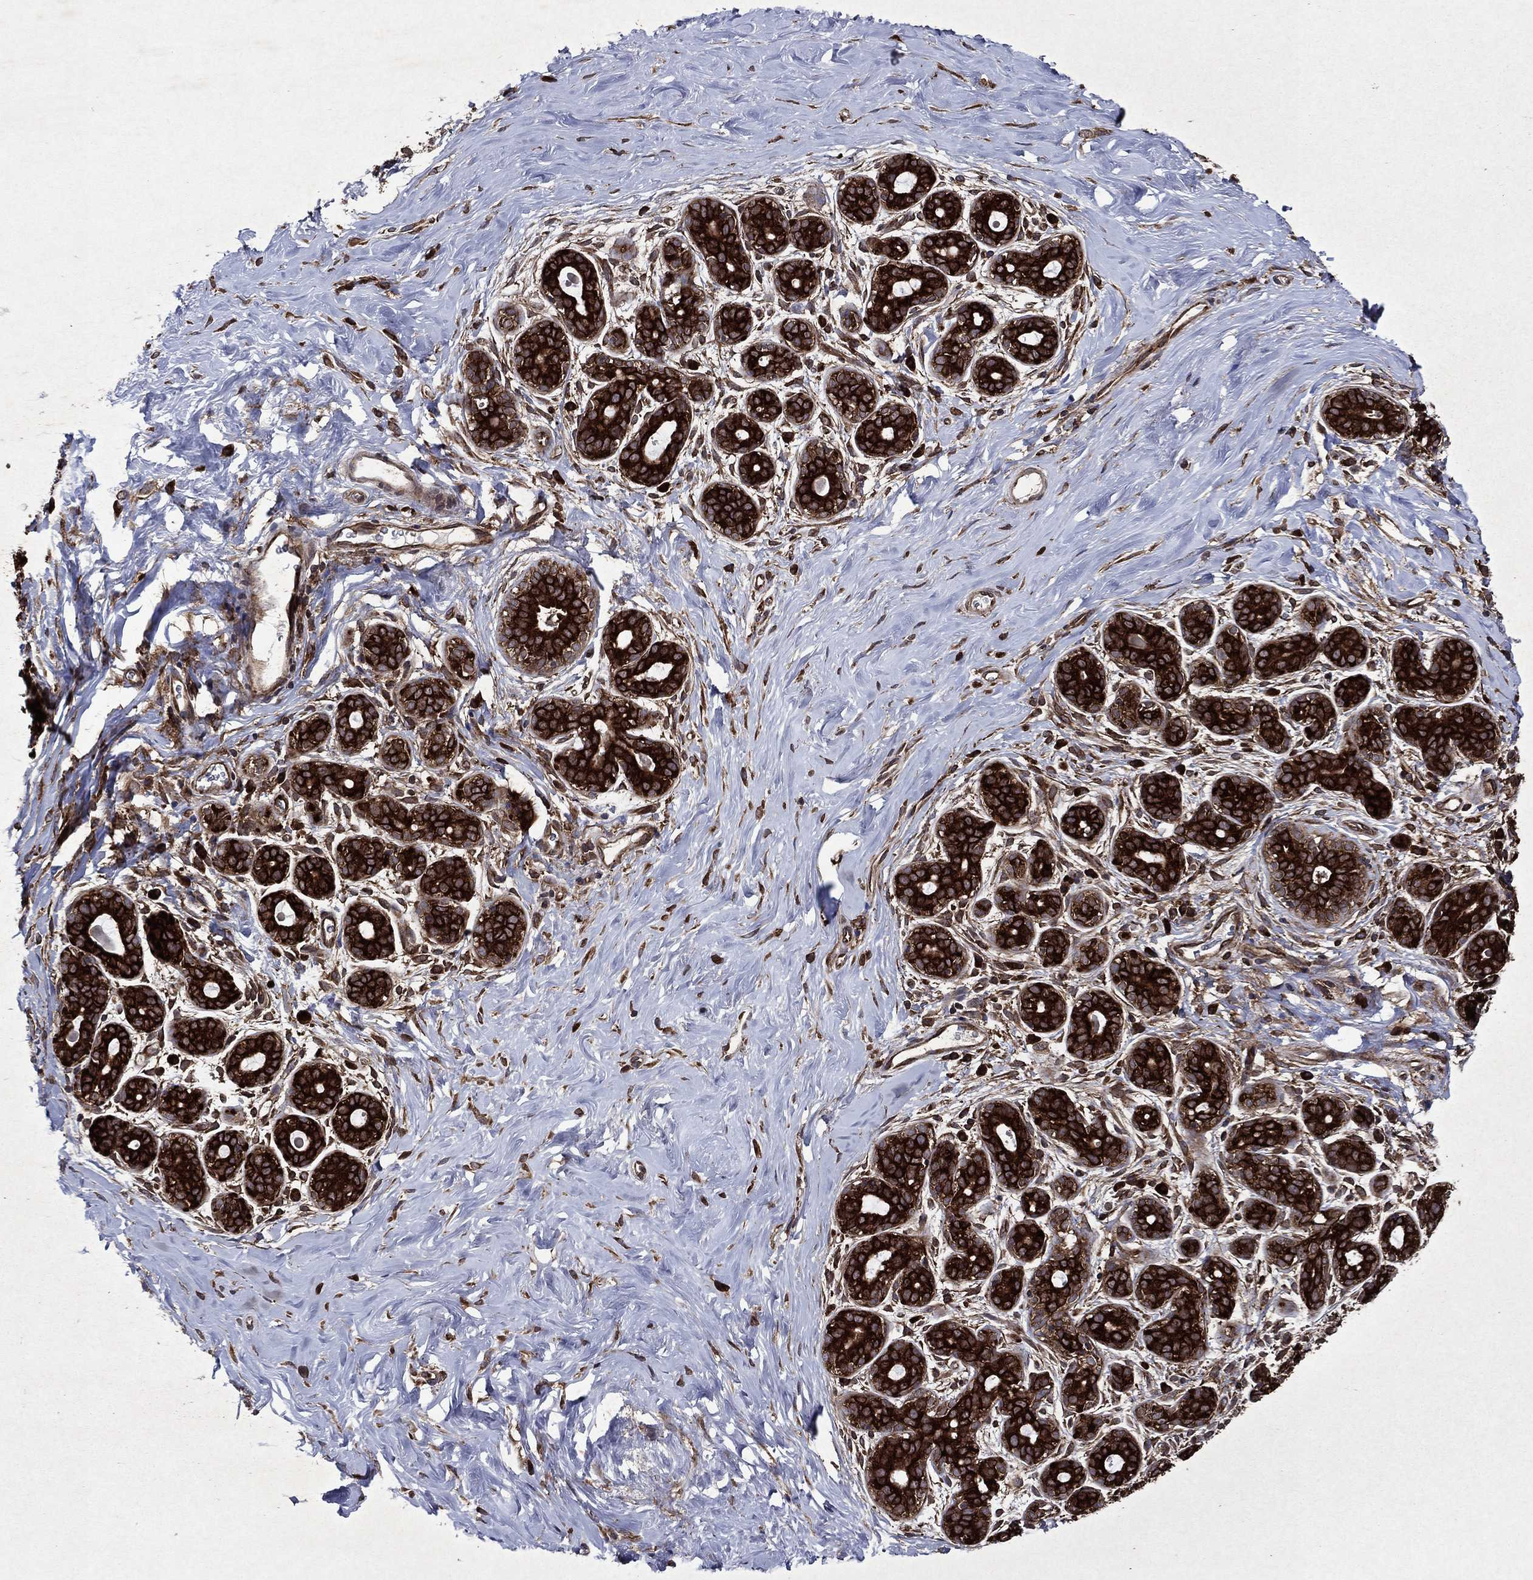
{"staining": {"intensity": "negative", "quantity": "none", "location": "none"}, "tissue": "breast", "cell_type": "Adipocytes", "image_type": "normal", "snomed": [{"axis": "morphology", "description": "Normal tissue, NOS"}, {"axis": "topography", "description": "Breast"}], "caption": "Protein analysis of normal breast shows no significant staining in adipocytes. (Immunohistochemistry (ihc), brightfield microscopy, high magnification).", "gene": "EIF2B4", "patient": {"sex": "female", "age": 43}}